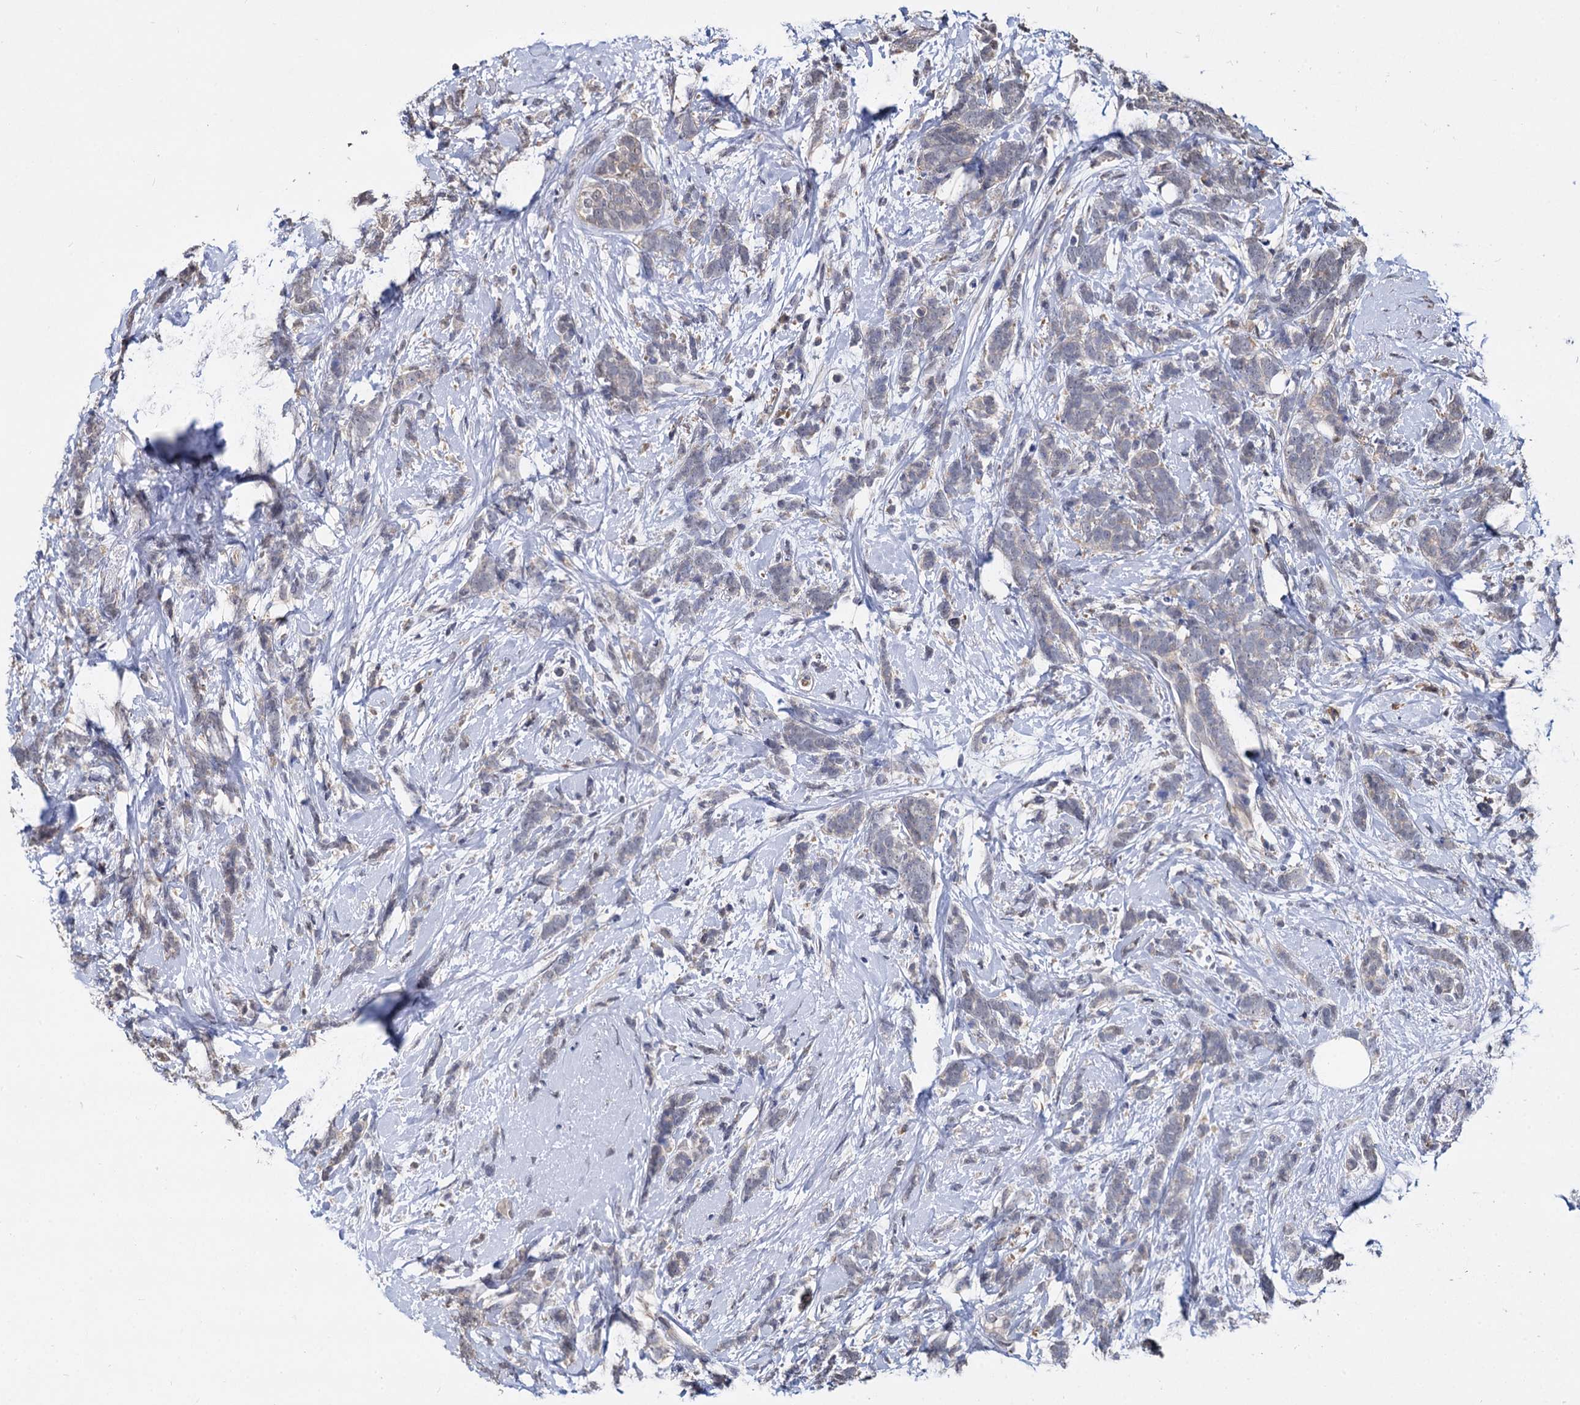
{"staining": {"intensity": "negative", "quantity": "none", "location": "none"}, "tissue": "breast cancer", "cell_type": "Tumor cells", "image_type": "cancer", "snomed": [{"axis": "morphology", "description": "Lobular carcinoma"}, {"axis": "topography", "description": "Breast"}], "caption": "Protein analysis of breast lobular carcinoma displays no significant positivity in tumor cells.", "gene": "PSMD4", "patient": {"sex": "female", "age": 58}}